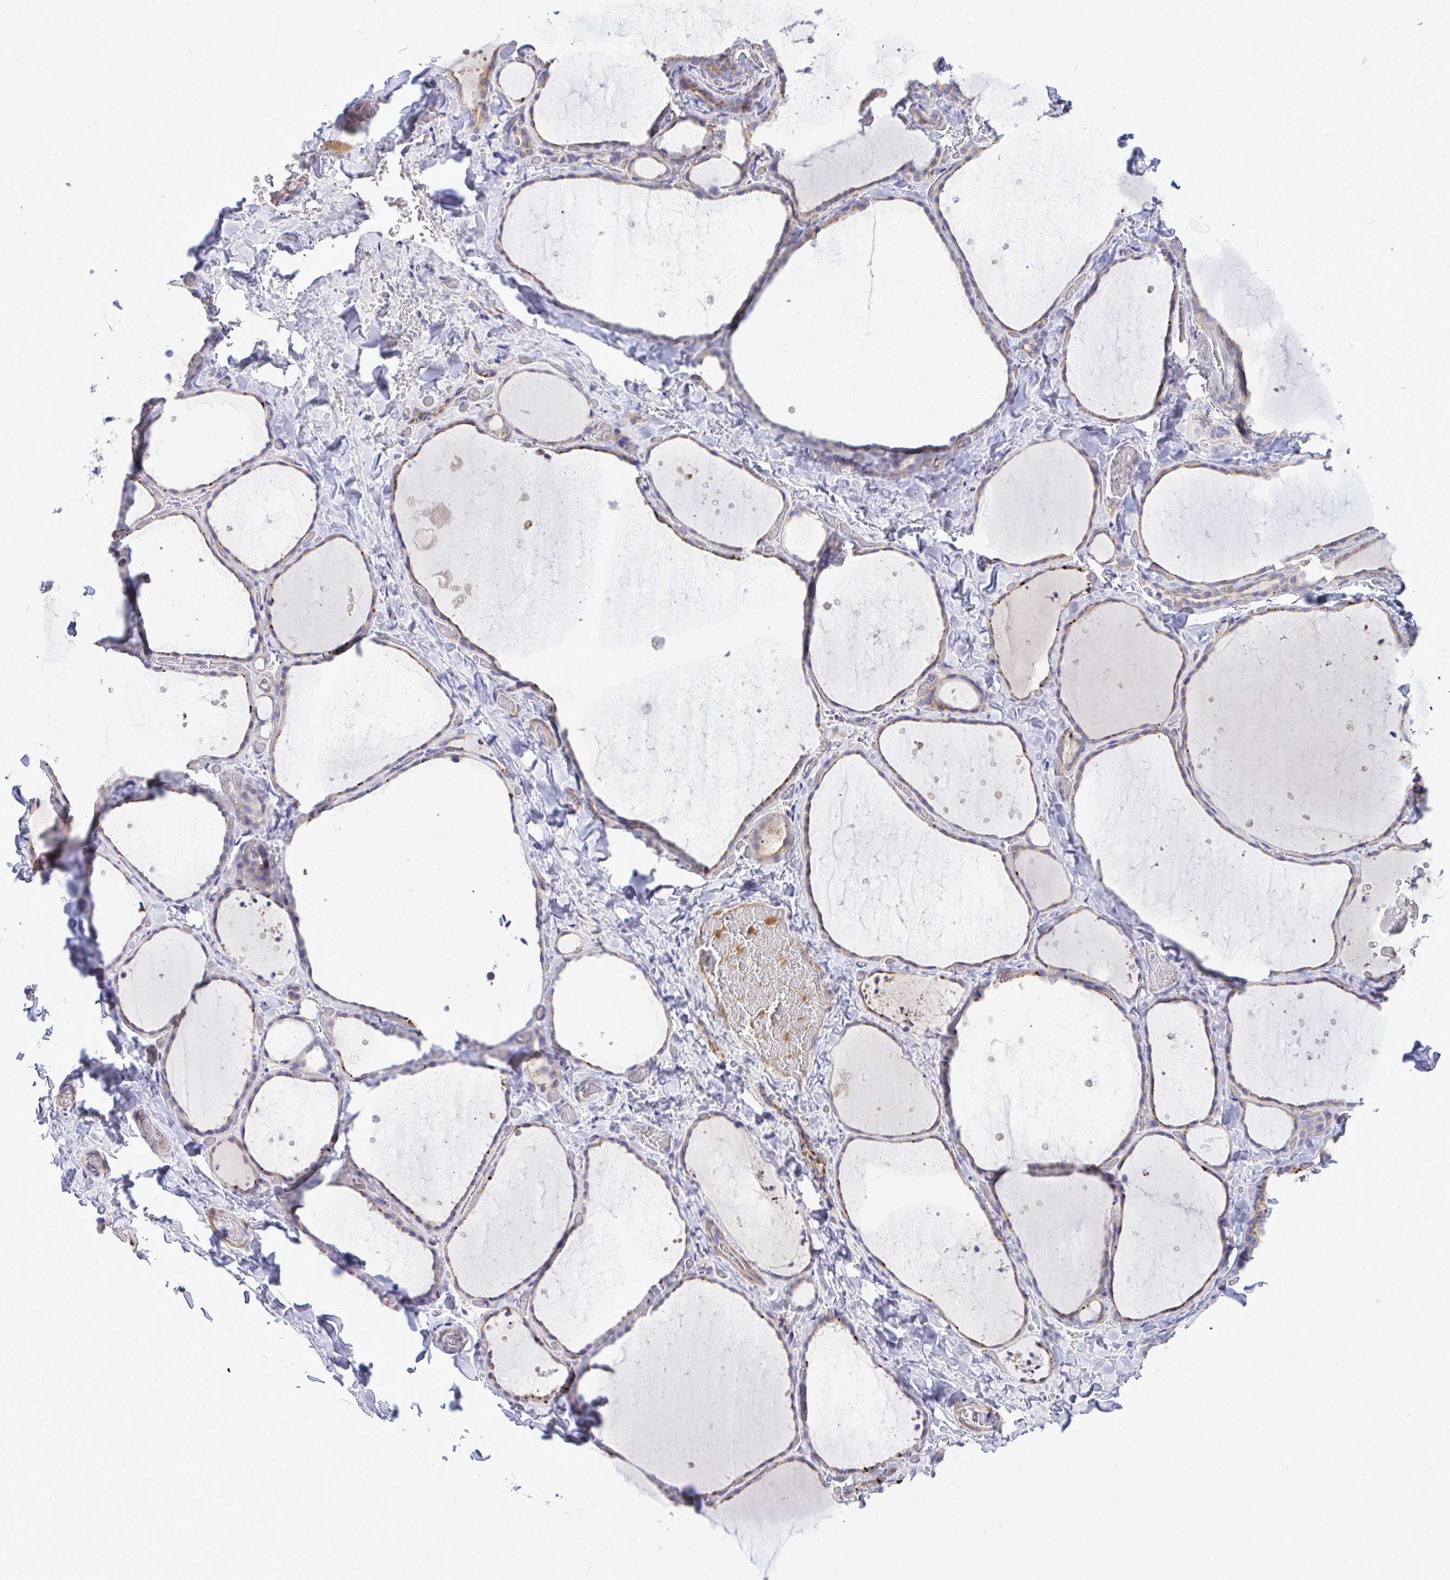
{"staining": {"intensity": "strong", "quantity": "25%-75%", "location": "cytoplasmic/membranous"}, "tissue": "thyroid gland", "cell_type": "Glandular cells", "image_type": "normal", "snomed": [{"axis": "morphology", "description": "Normal tissue, NOS"}, {"axis": "topography", "description": "Thyroid gland"}], "caption": "High-magnification brightfield microscopy of normal thyroid gland stained with DAB (brown) and counterstained with hematoxylin (blue). glandular cells exhibit strong cytoplasmic/membranous expression is appreciated in about25%-75% of cells. Nuclei are stained in blue.", "gene": "TP53I11", "patient": {"sex": "female", "age": 36}}